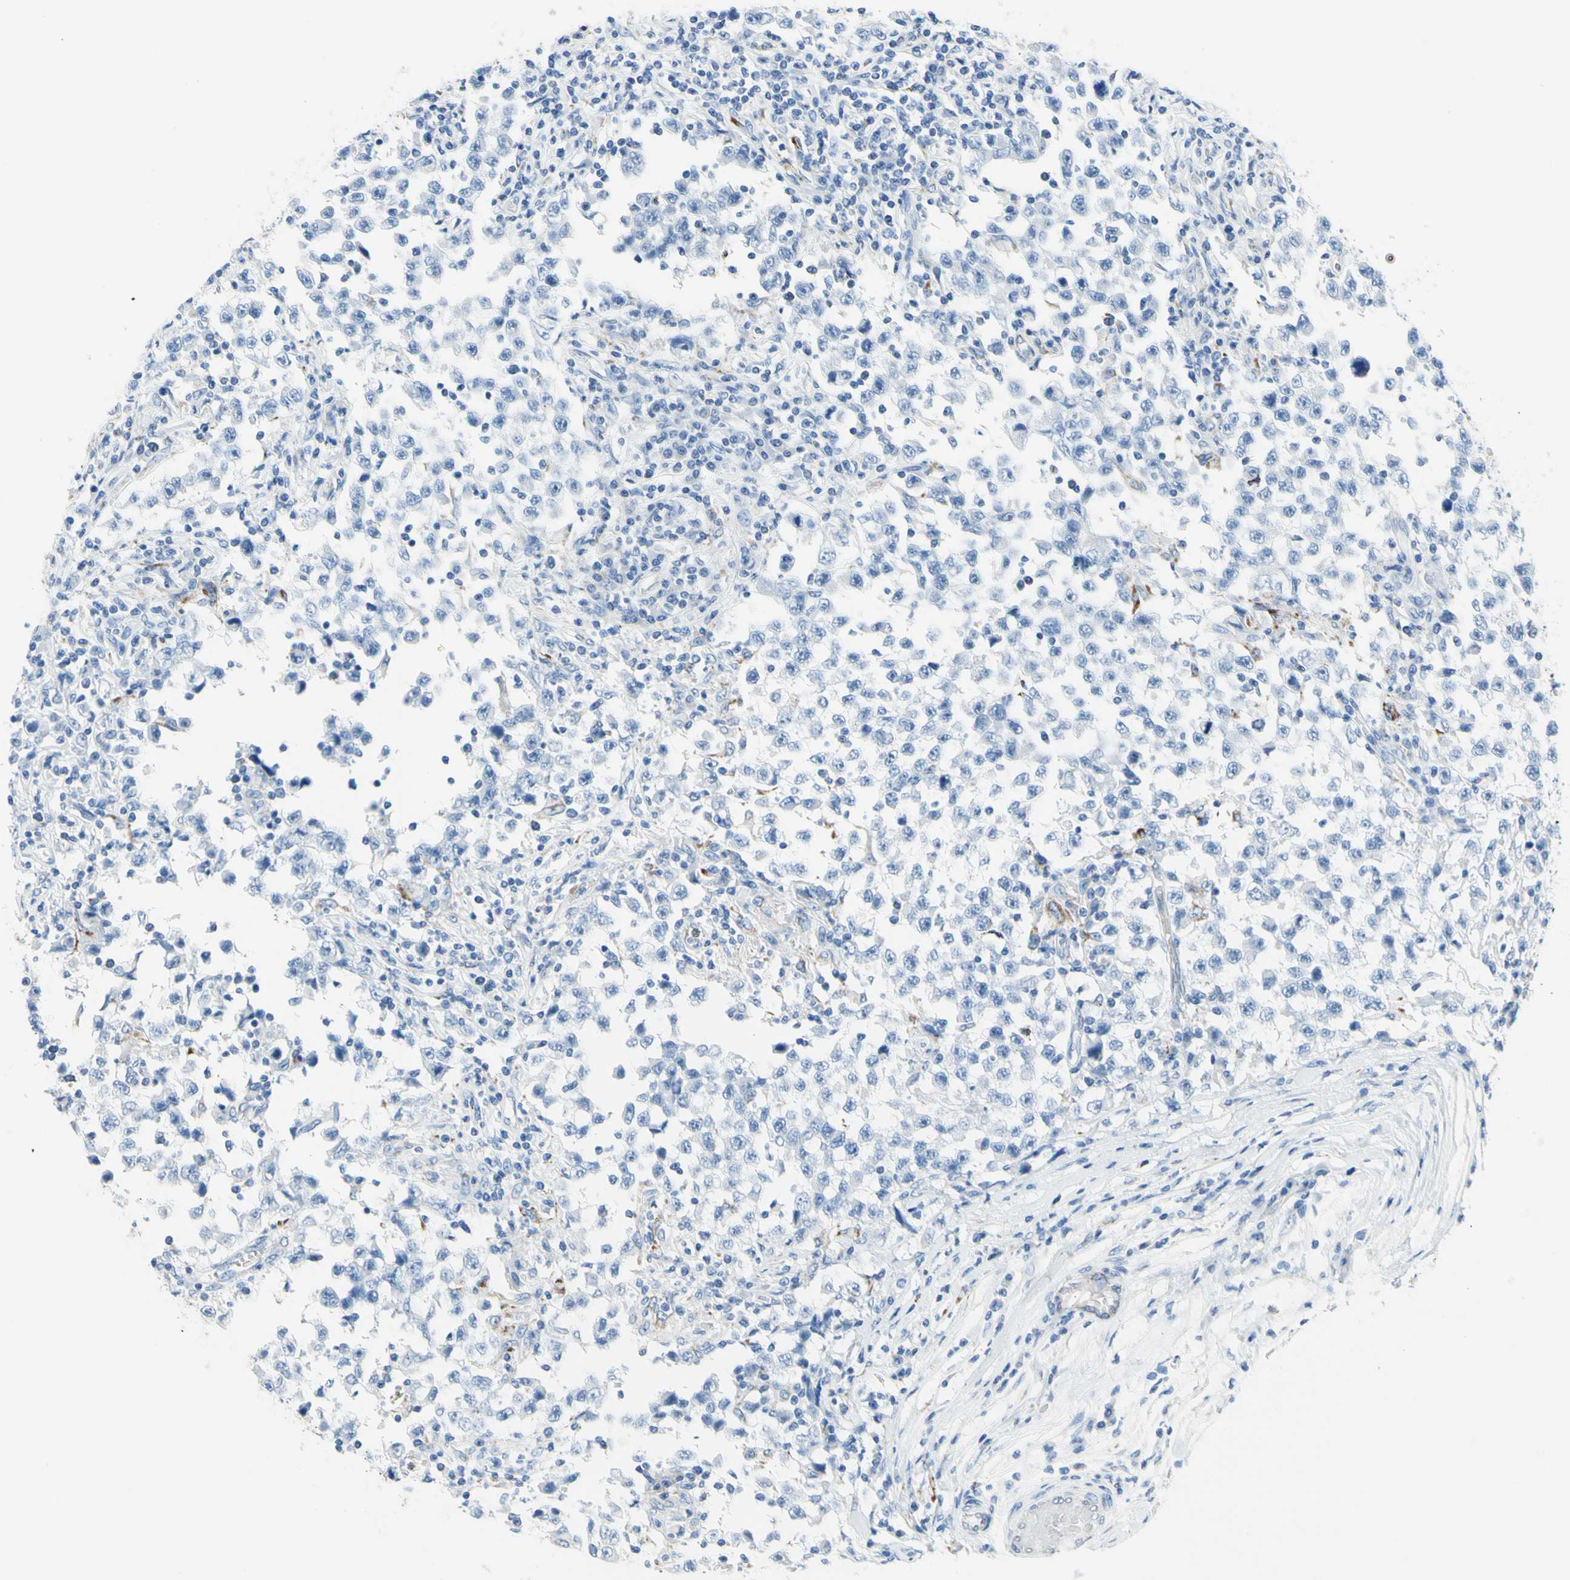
{"staining": {"intensity": "negative", "quantity": "none", "location": "none"}, "tissue": "testis cancer", "cell_type": "Tumor cells", "image_type": "cancer", "snomed": [{"axis": "morphology", "description": "Carcinoma, Embryonal, NOS"}, {"axis": "topography", "description": "Testis"}], "caption": "DAB immunohistochemical staining of human testis embryonal carcinoma shows no significant staining in tumor cells. Brightfield microscopy of immunohistochemistry stained with DAB (3,3'-diaminobenzidine) (brown) and hematoxylin (blue), captured at high magnification.", "gene": "CYSLTR1", "patient": {"sex": "male", "age": 21}}